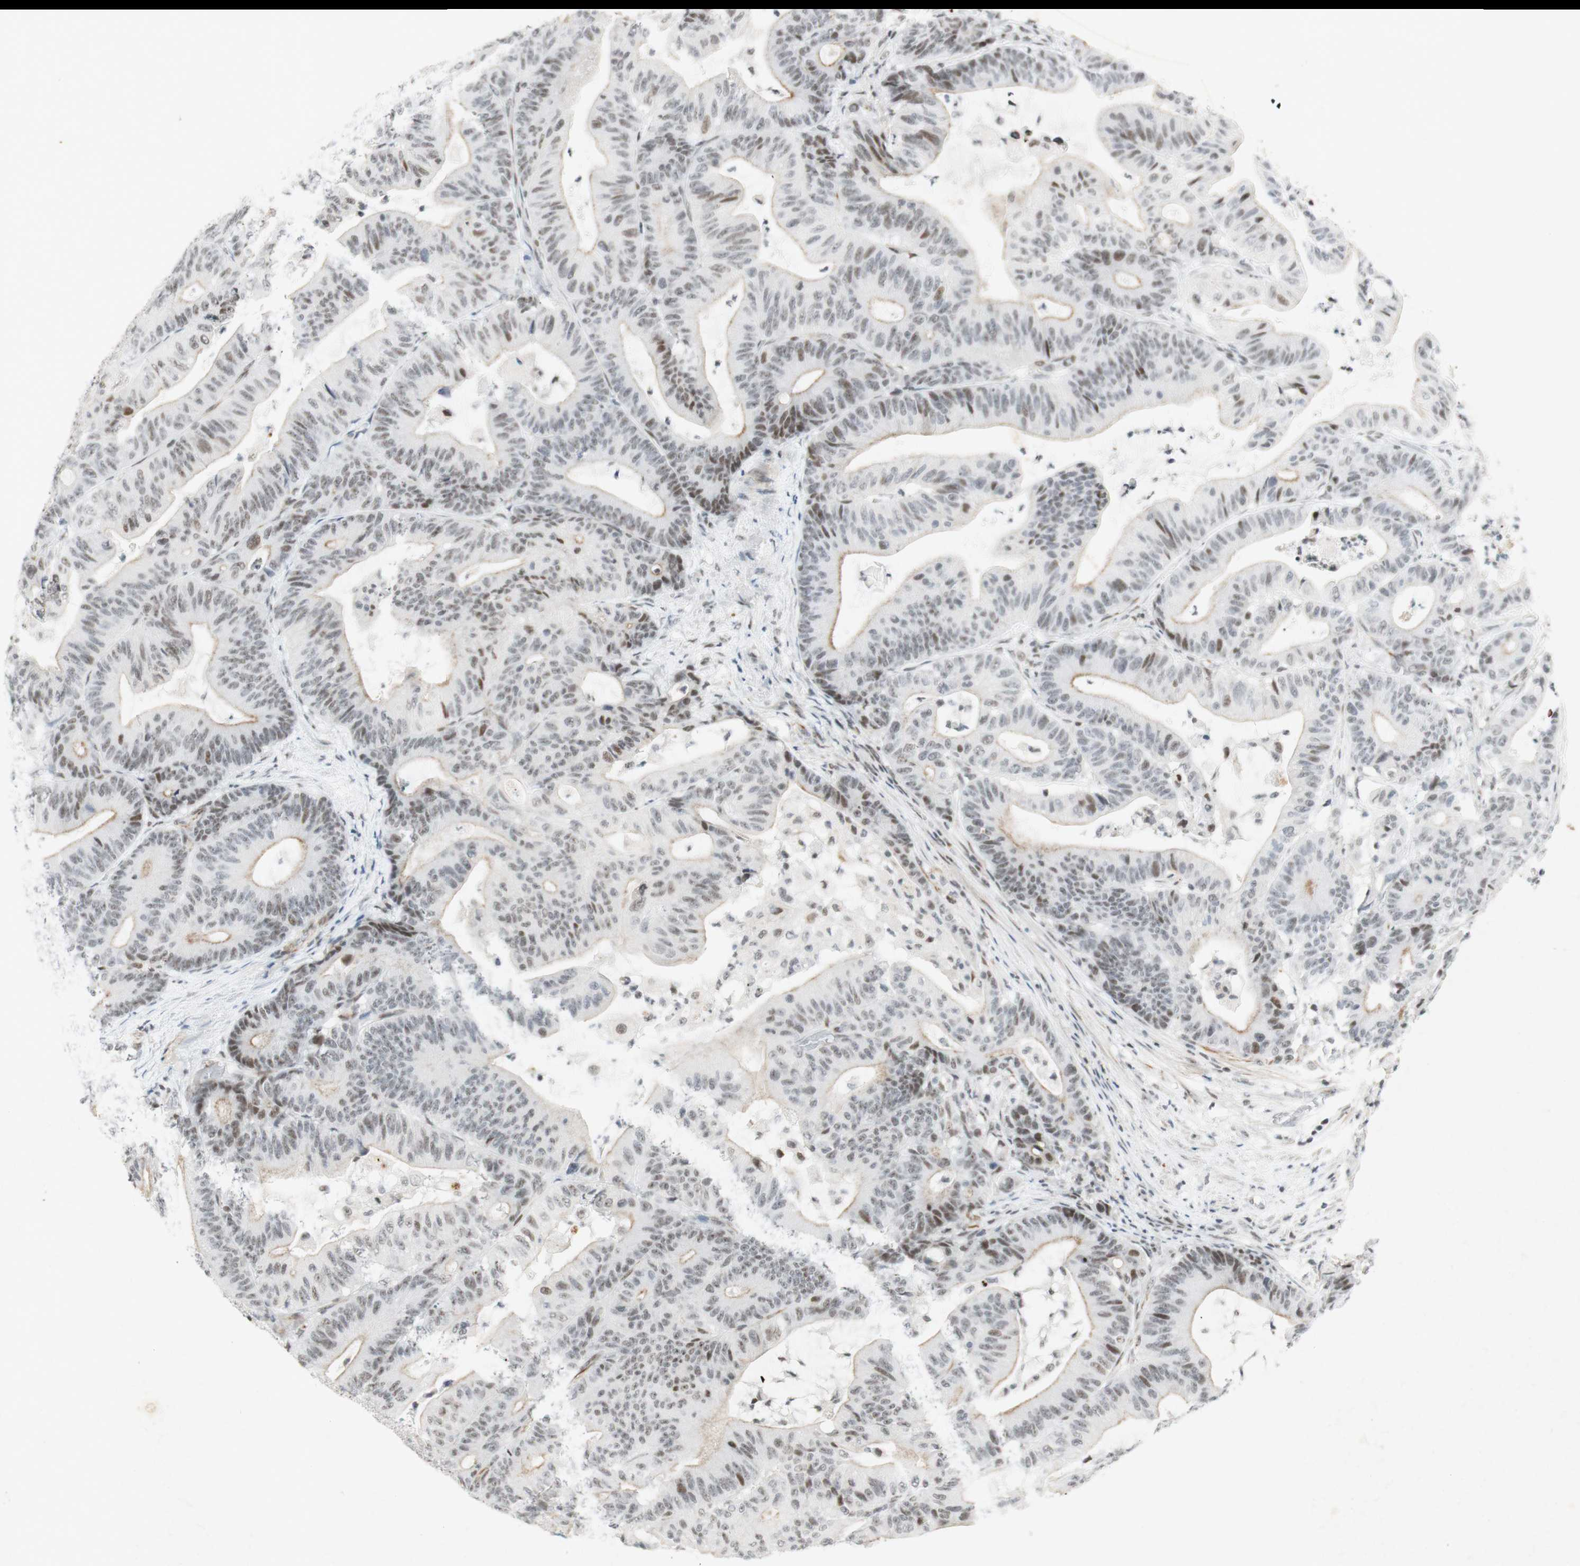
{"staining": {"intensity": "moderate", "quantity": ">75%", "location": "nuclear"}, "tissue": "colorectal cancer", "cell_type": "Tumor cells", "image_type": "cancer", "snomed": [{"axis": "morphology", "description": "Adenocarcinoma, NOS"}, {"axis": "topography", "description": "Colon"}], "caption": "Adenocarcinoma (colorectal) stained with a protein marker displays moderate staining in tumor cells.", "gene": "IRF1", "patient": {"sex": "female", "age": 84}}